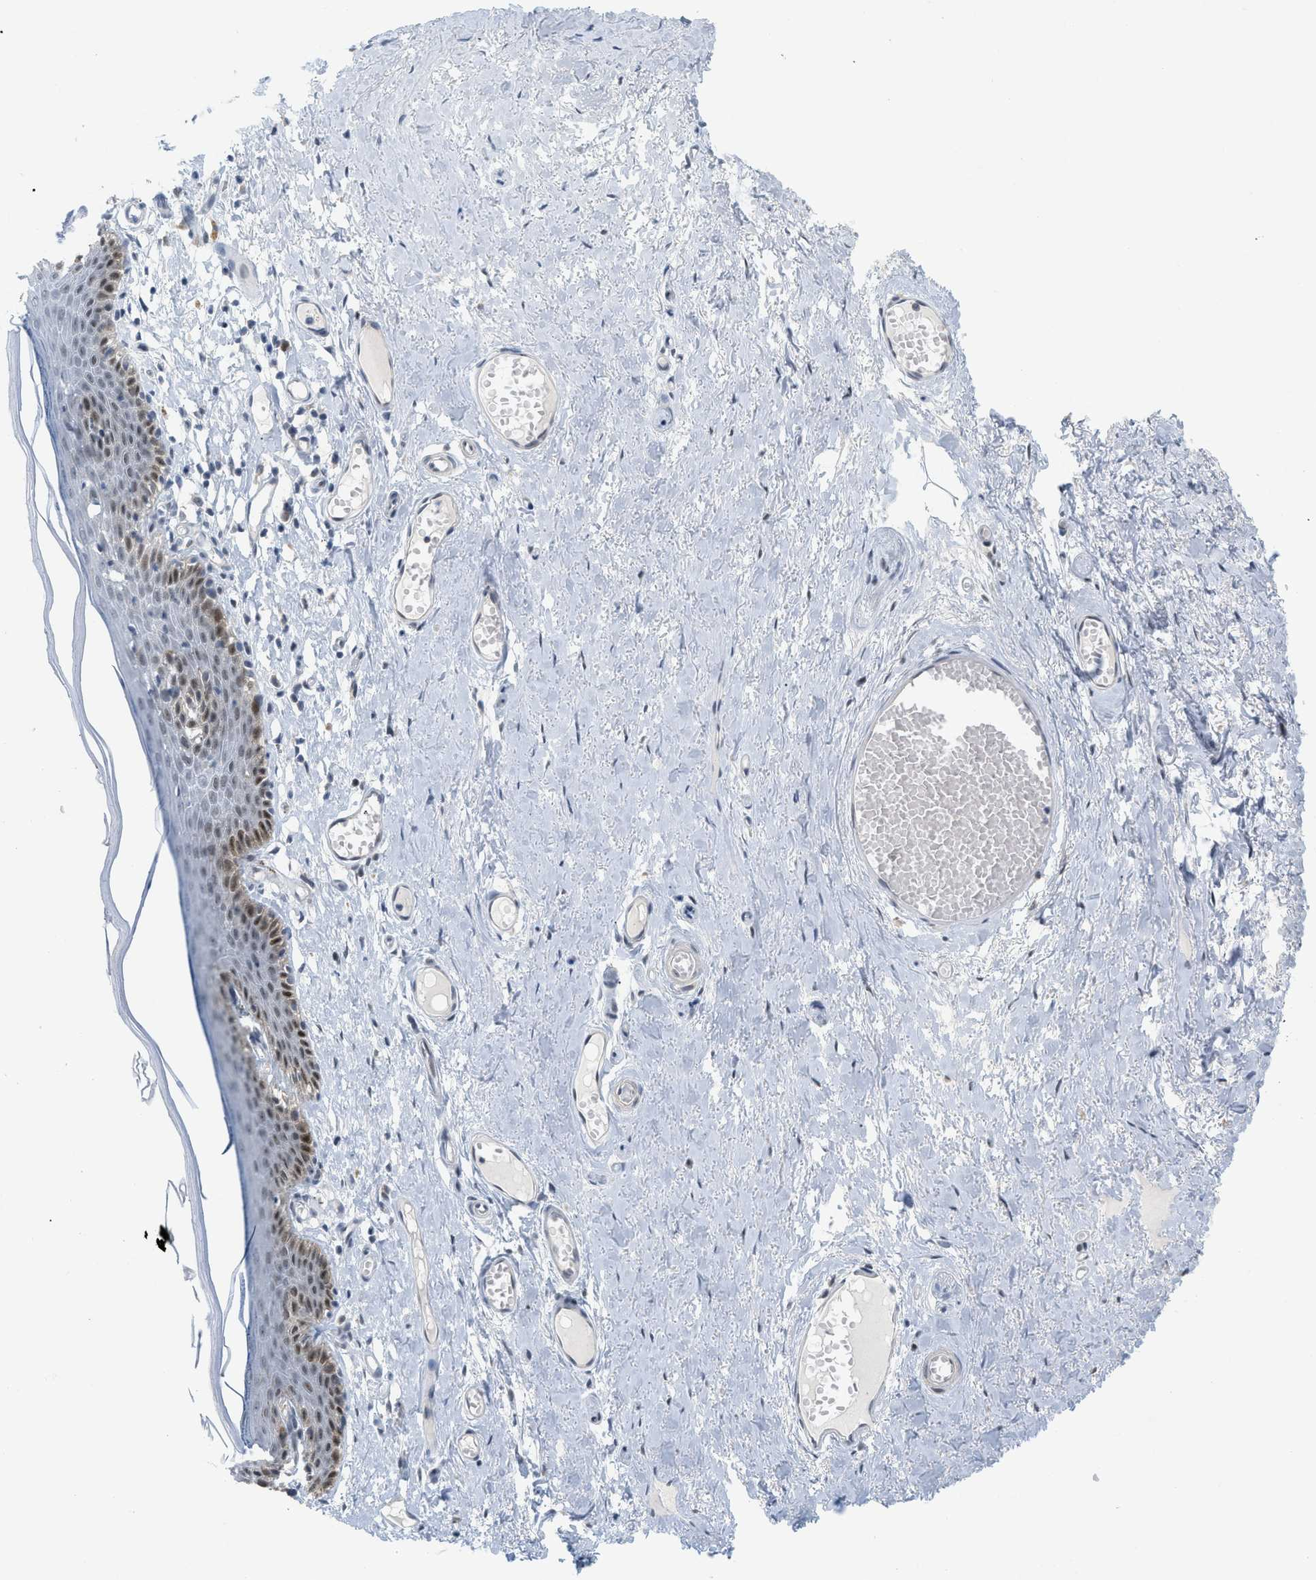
{"staining": {"intensity": "moderate", "quantity": "<25%", "location": "nuclear"}, "tissue": "skin", "cell_type": "Epidermal cells", "image_type": "normal", "snomed": [{"axis": "morphology", "description": "Normal tissue, NOS"}, {"axis": "topography", "description": "Adipose tissue"}, {"axis": "topography", "description": "Vascular tissue"}, {"axis": "topography", "description": "Anal"}, {"axis": "topography", "description": "Peripheral nerve tissue"}], "caption": "Immunohistochemical staining of unremarkable human skin exhibits moderate nuclear protein expression in approximately <25% of epidermal cells.", "gene": "HLTF", "patient": {"sex": "female", "age": 54}}